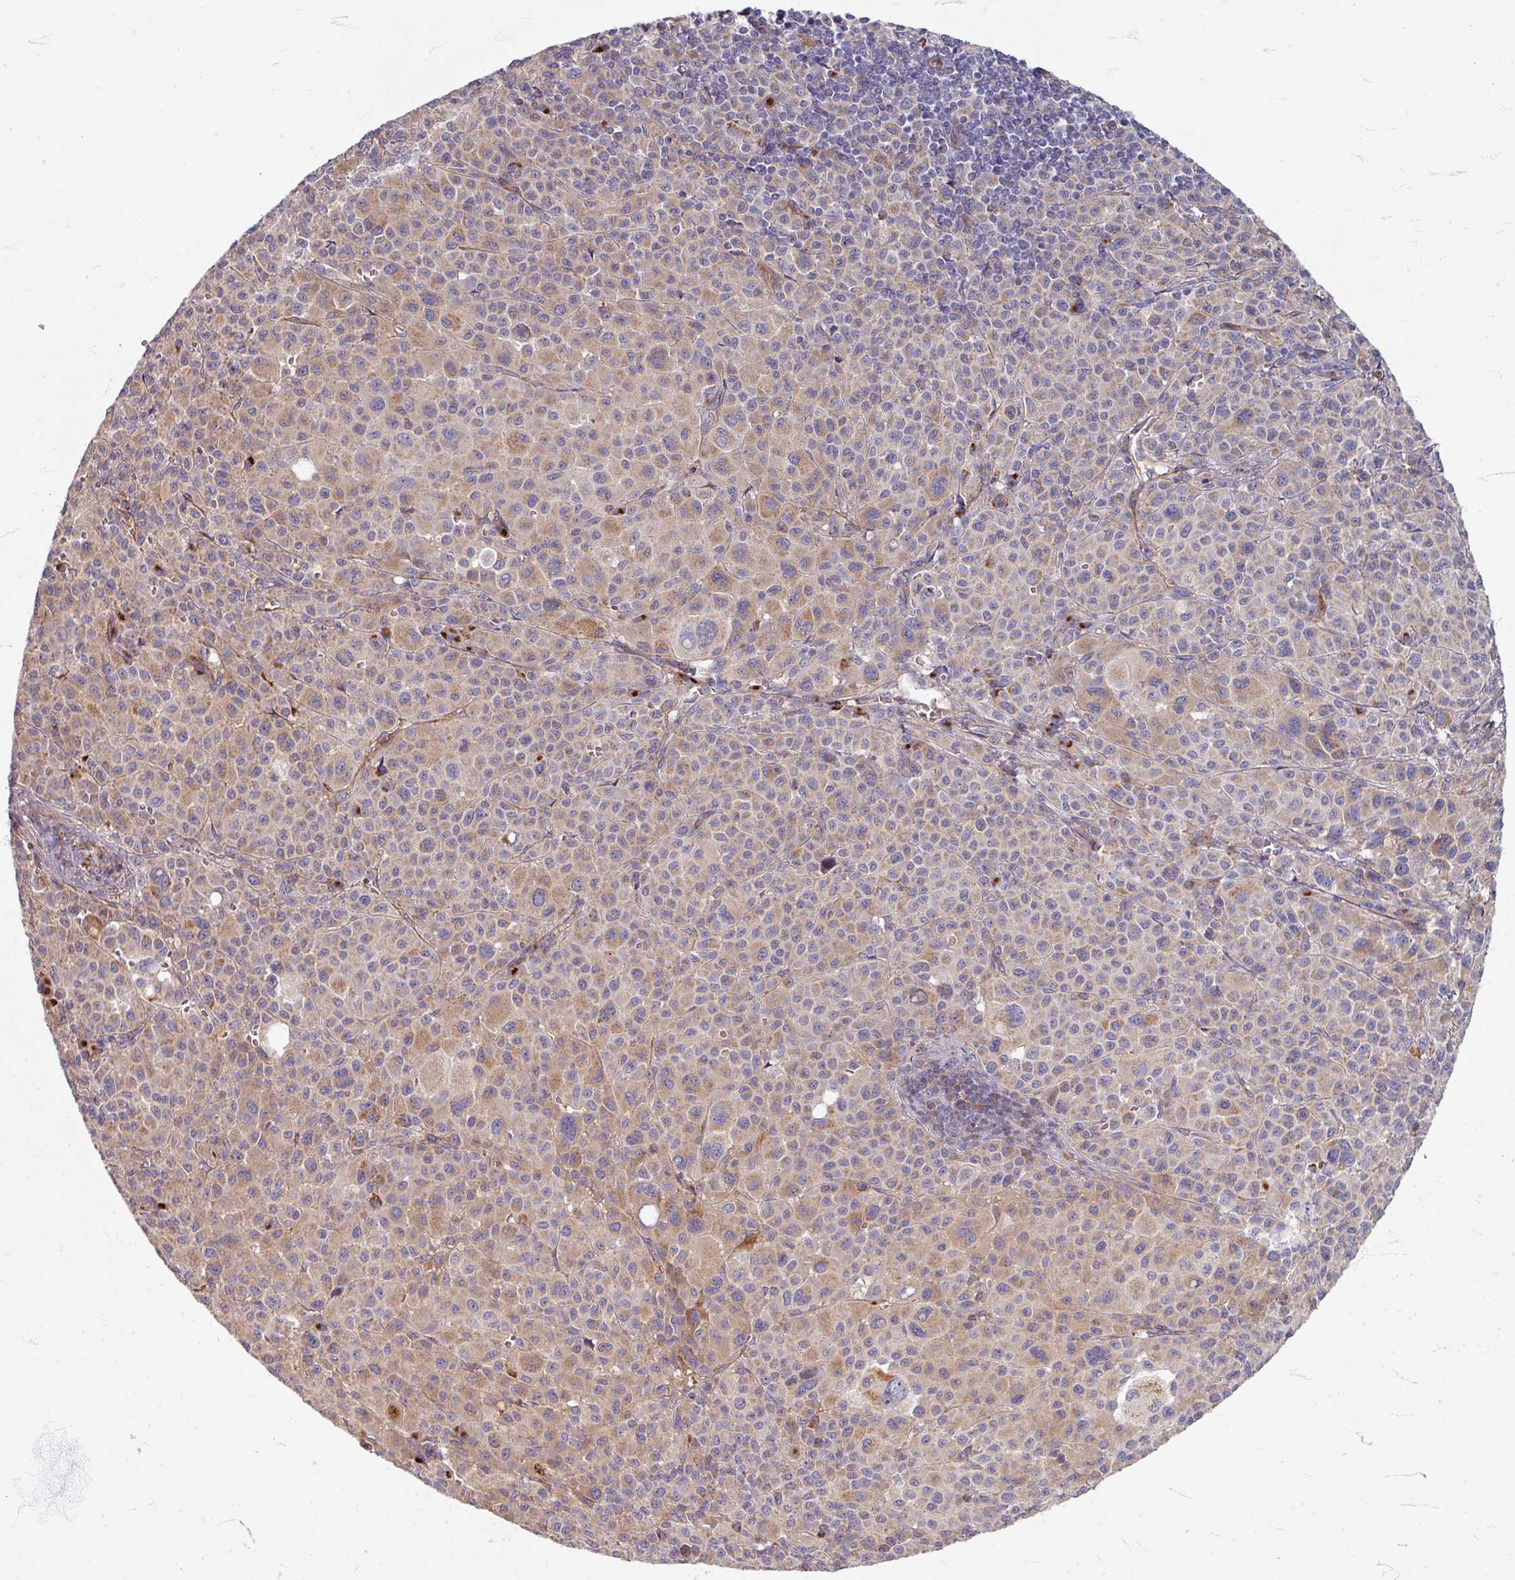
{"staining": {"intensity": "weak", "quantity": "25%-75%", "location": "cytoplasmic/membranous"}, "tissue": "melanoma", "cell_type": "Tumor cells", "image_type": "cancer", "snomed": [{"axis": "morphology", "description": "Malignant melanoma, Metastatic site"}, {"axis": "topography", "description": "Skin"}], "caption": "Immunohistochemical staining of malignant melanoma (metastatic site) reveals low levels of weak cytoplasmic/membranous protein staining in about 25%-75% of tumor cells.", "gene": "GABARAPL1", "patient": {"sex": "female", "age": 74}}